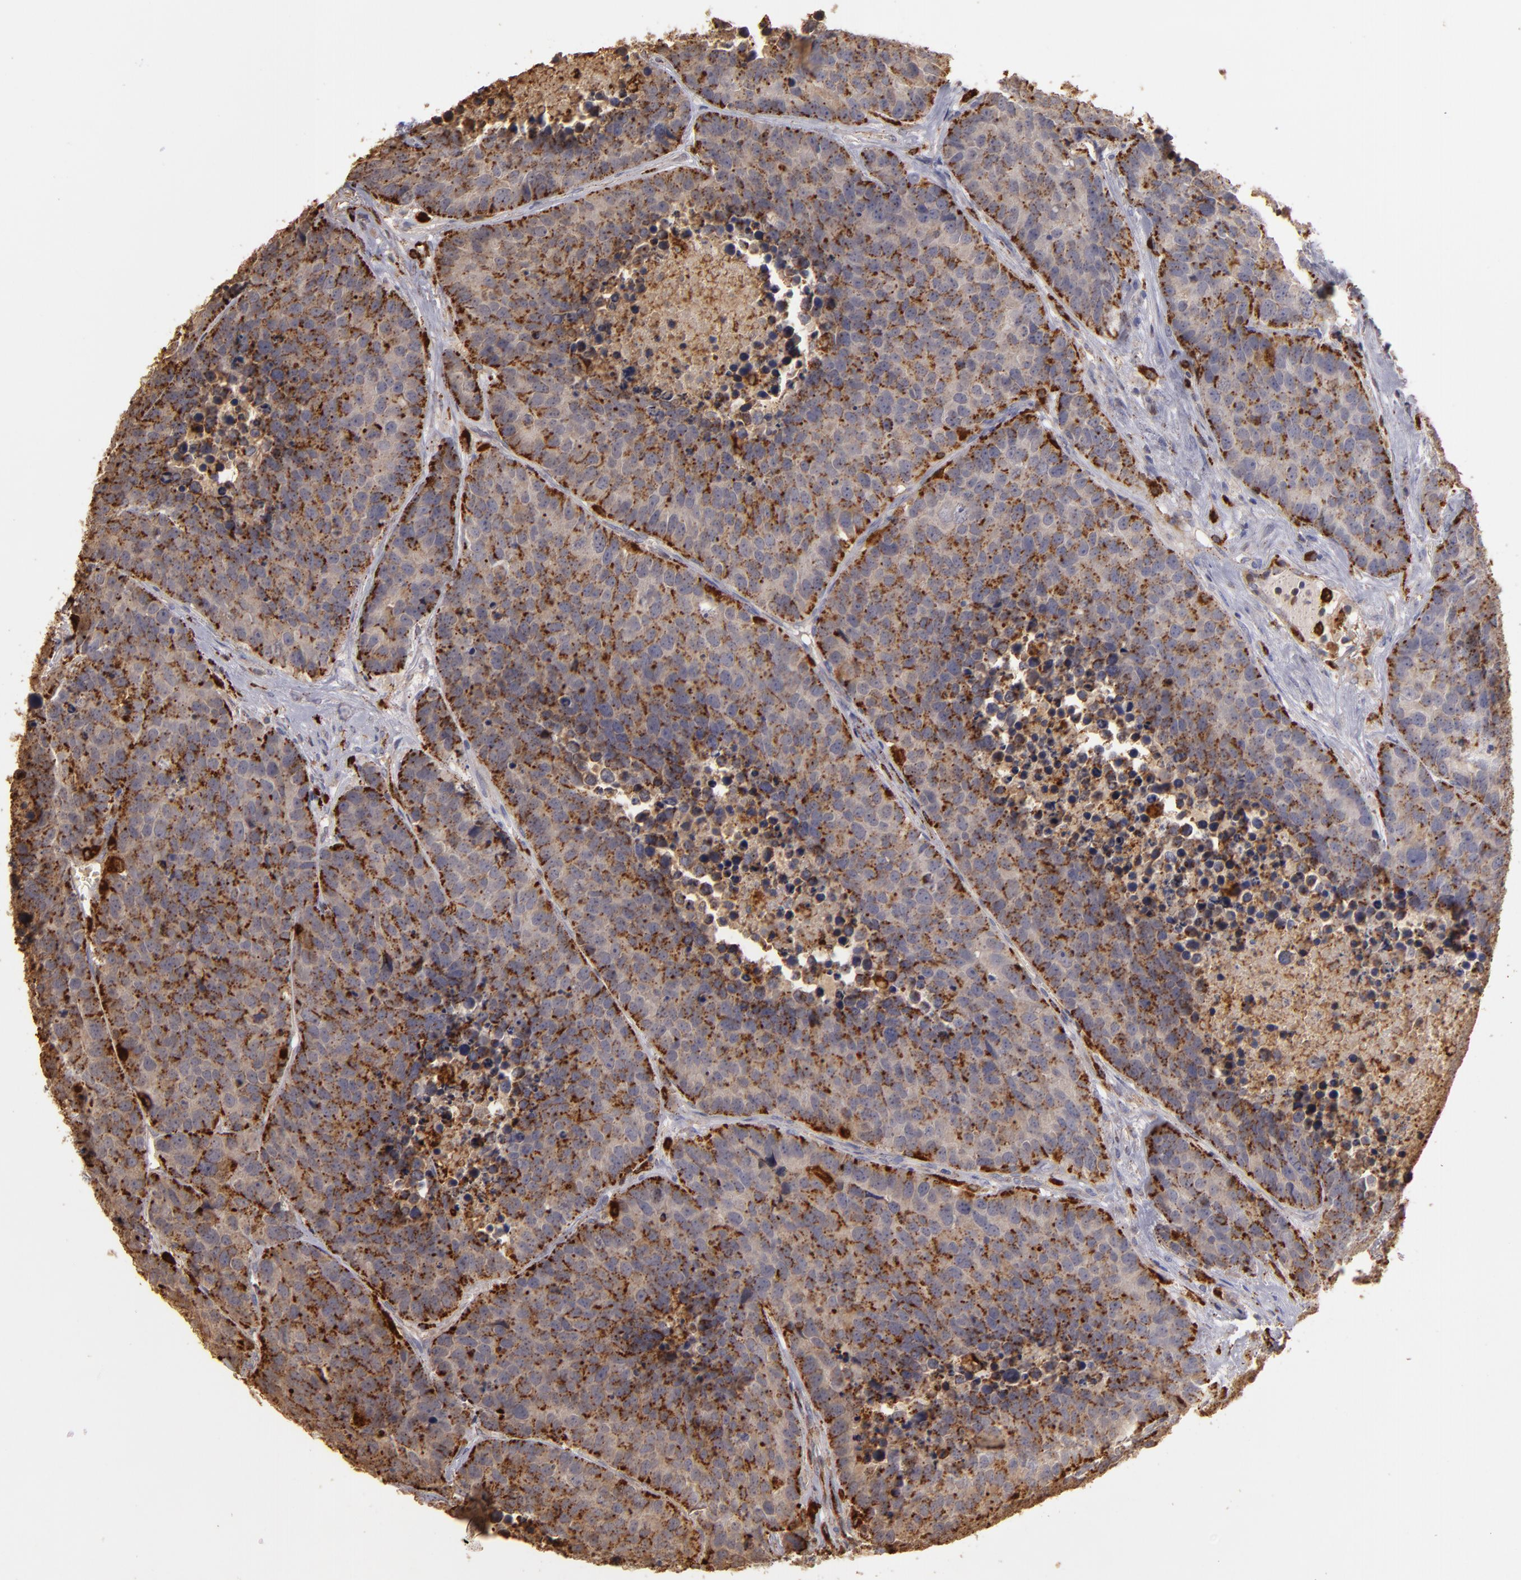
{"staining": {"intensity": "moderate", "quantity": ">75%", "location": "cytoplasmic/membranous"}, "tissue": "carcinoid", "cell_type": "Tumor cells", "image_type": "cancer", "snomed": [{"axis": "morphology", "description": "Carcinoid, malignant, NOS"}, {"axis": "topography", "description": "Lung"}], "caption": "Carcinoid (malignant) stained for a protein exhibits moderate cytoplasmic/membranous positivity in tumor cells.", "gene": "TRAF1", "patient": {"sex": "male", "age": 60}}